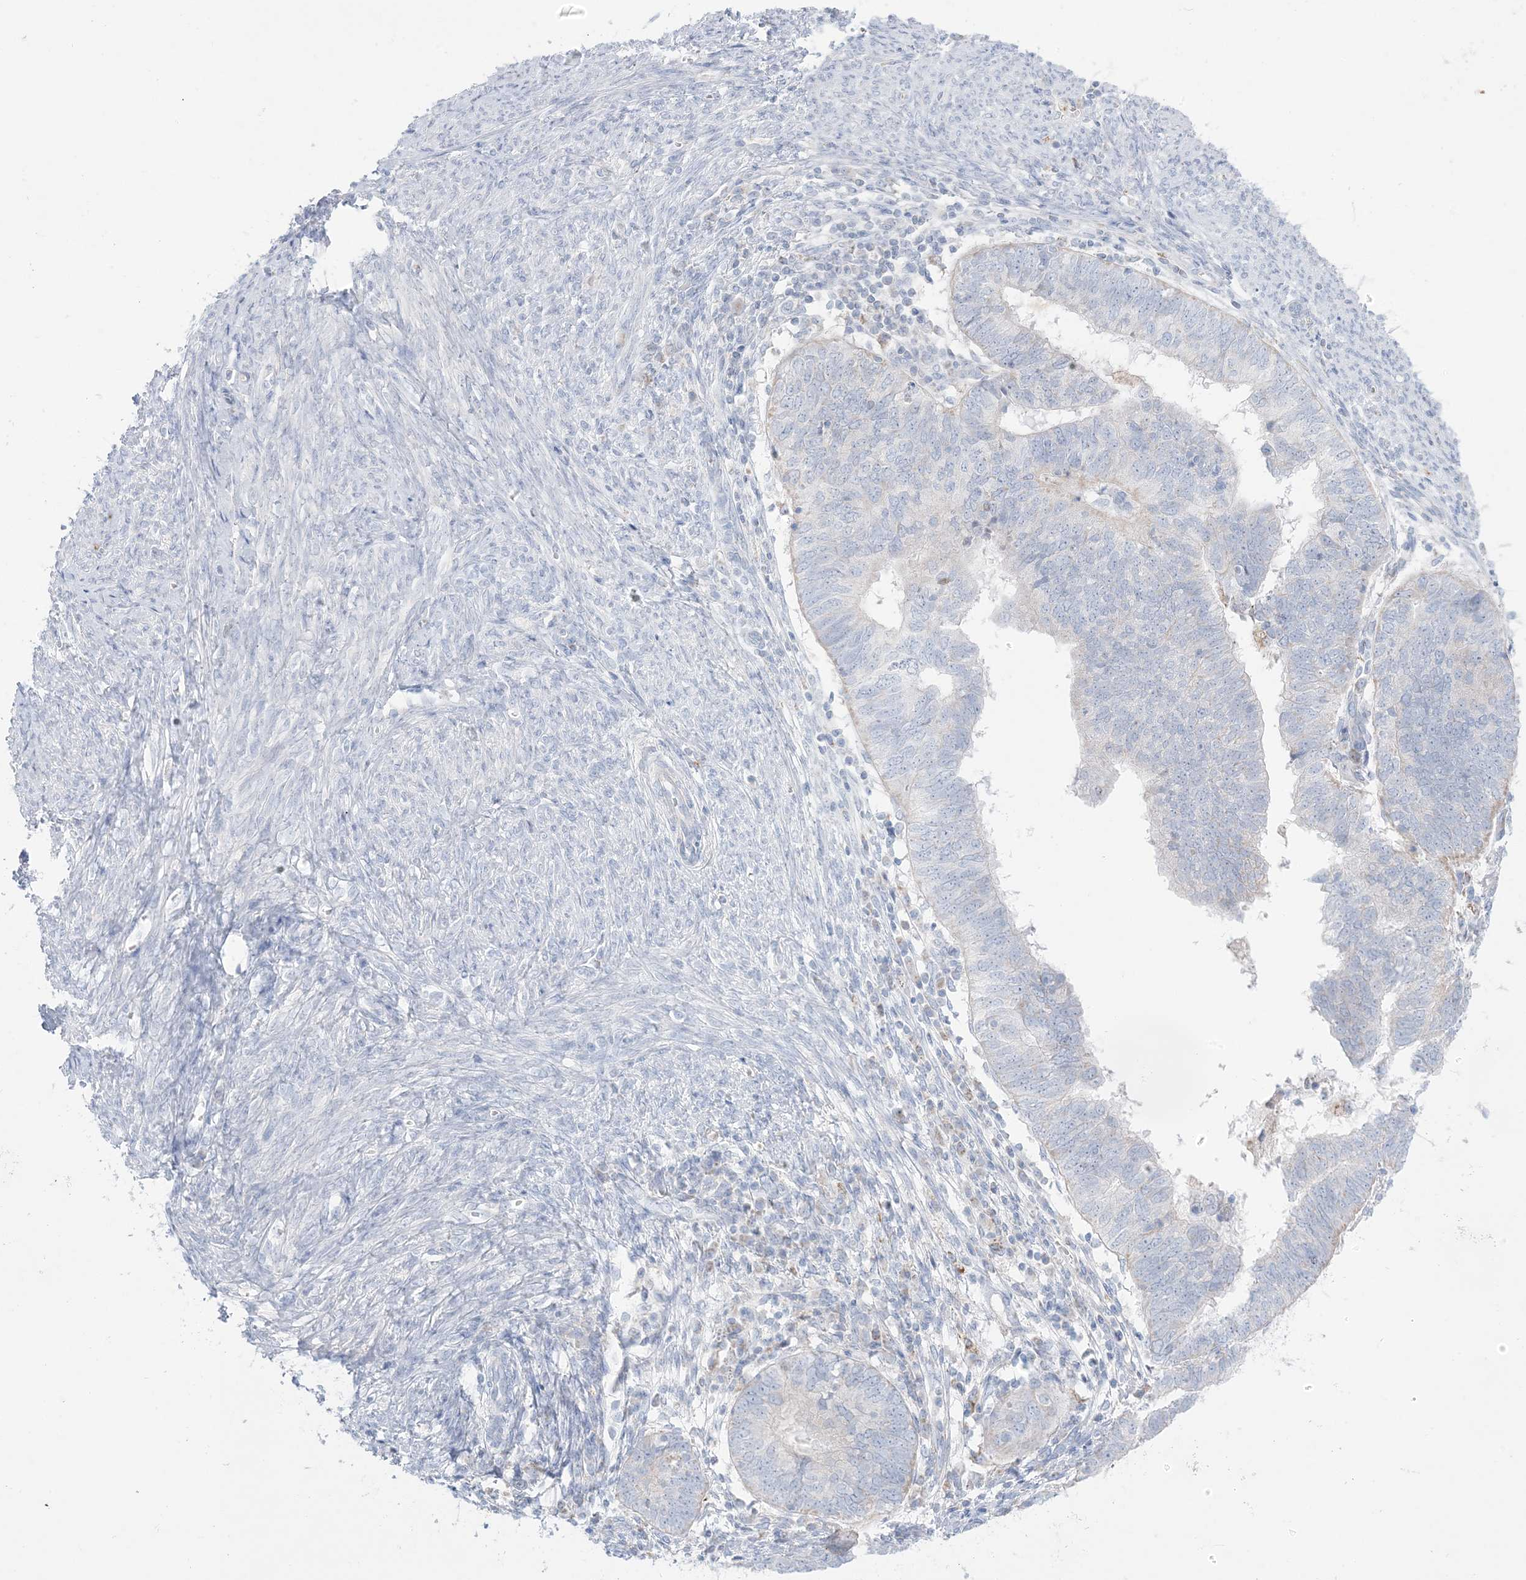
{"staining": {"intensity": "negative", "quantity": "none", "location": "none"}, "tissue": "endometrial cancer", "cell_type": "Tumor cells", "image_type": "cancer", "snomed": [{"axis": "morphology", "description": "Adenocarcinoma, NOS"}, {"axis": "topography", "description": "Uterus"}], "caption": "An image of endometrial adenocarcinoma stained for a protein reveals no brown staining in tumor cells.", "gene": "KCTD6", "patient": {"sex": "female", "age": 77}}